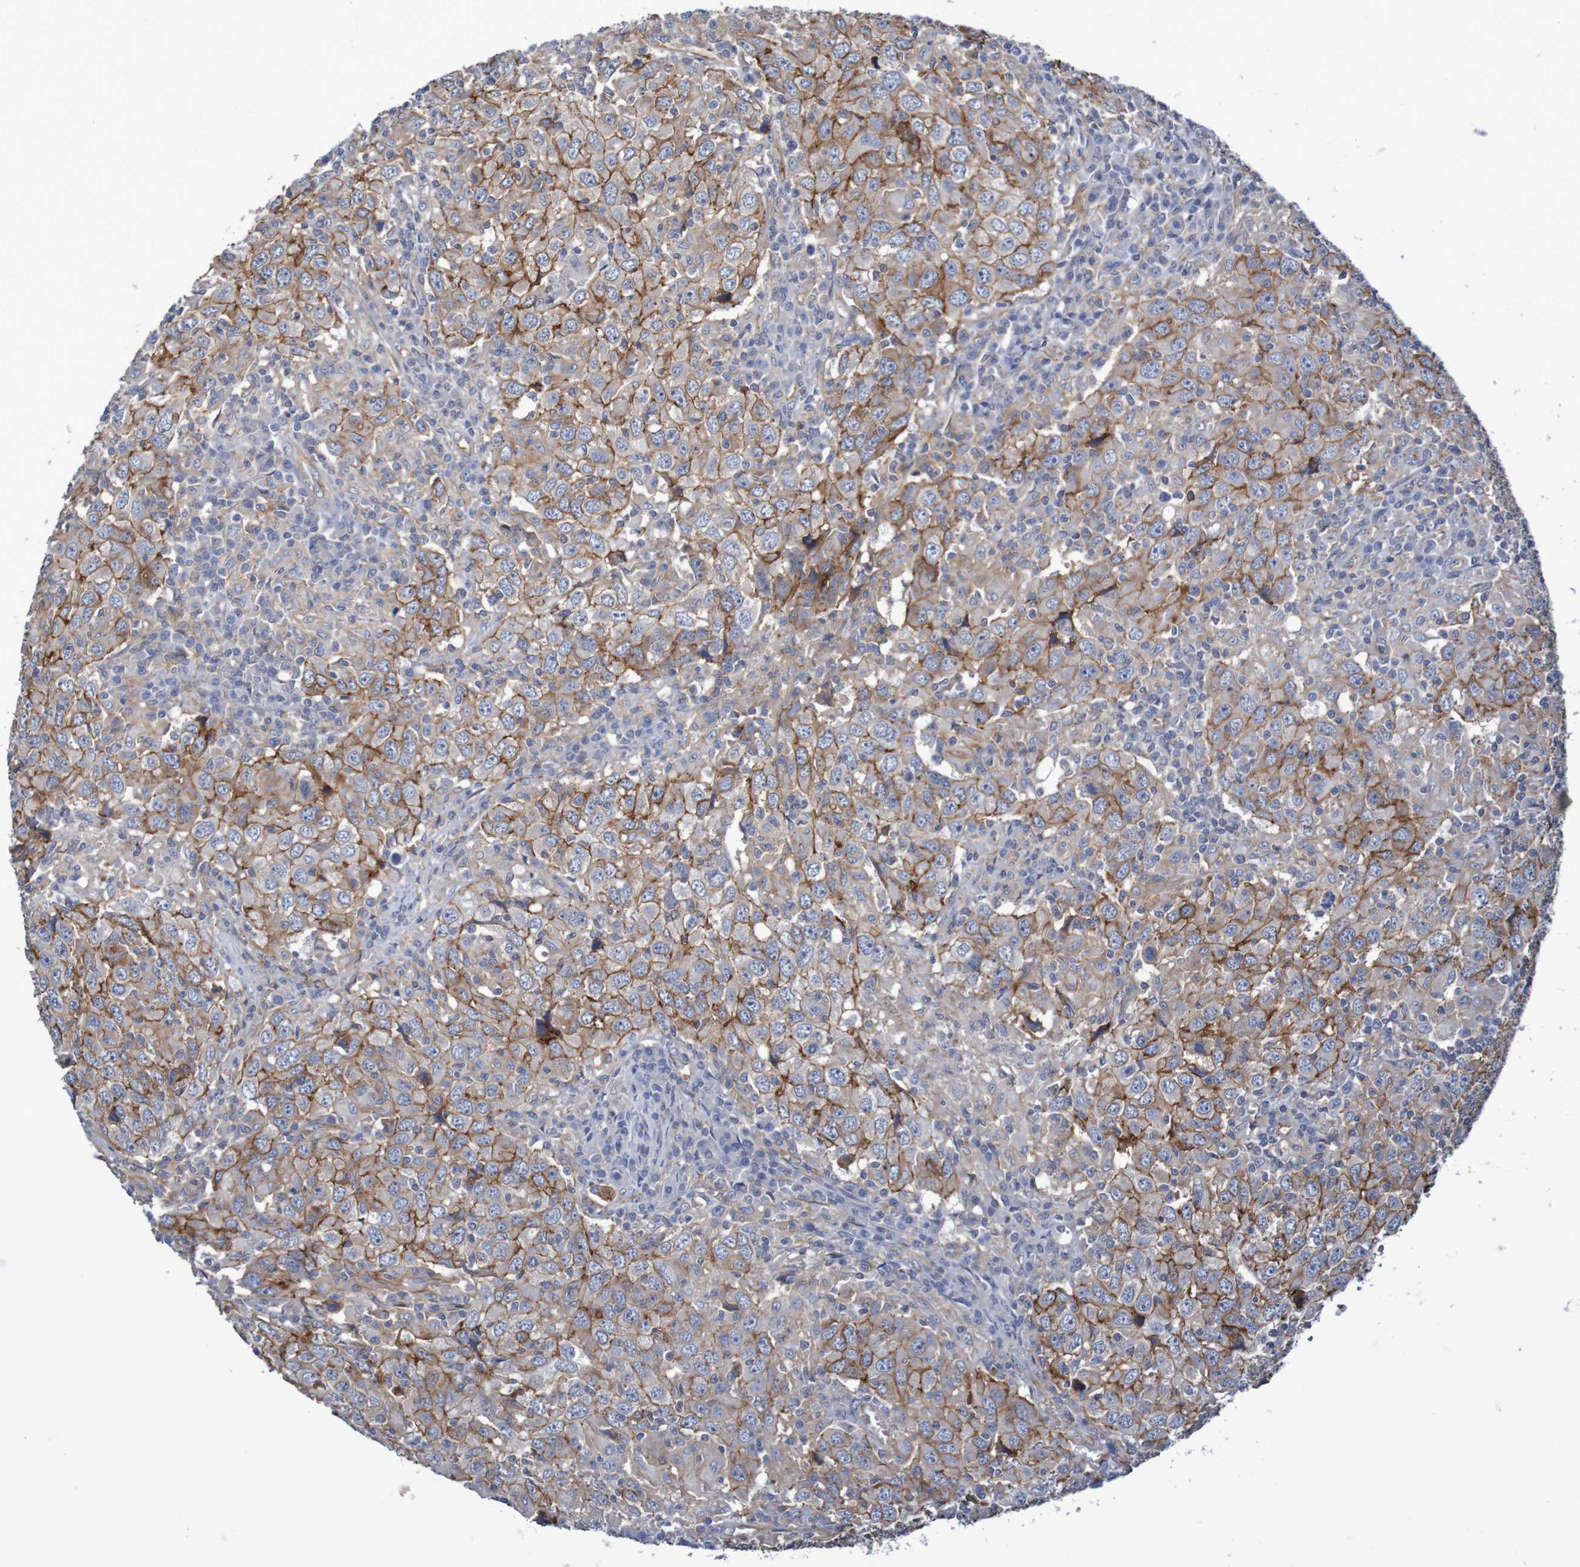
{"staining": {"intensity": "moderate", "quantity": "25%-75%", "location": "cytoplasmic/membranous"}, "tissue": "head and neck cancer", "cell_type": "Tumor cells", "image_type": "cancer", "snomed": [{"axis": "morphology", "description": "Adenocarcinoma, NOS"}, {"axis": "topography", "description": "Salivary gland"}, {"axis": "topography", "description": "Head-Neck"}], "caption": "Immunohistochemistry (IHC) histopathology image of neoplastic tissue: human head and neck cancer (adenocarcinoma) stained using immunohistochemistry demonstrates medium levels of moderate protein expression localized specifically in the cytoplasmic/membranous of tumor cells, appearing as a cytoplasmic/membranous brown color.", "gene": "NECTIN2", "patient": {"sex": "female", "age": 65}}